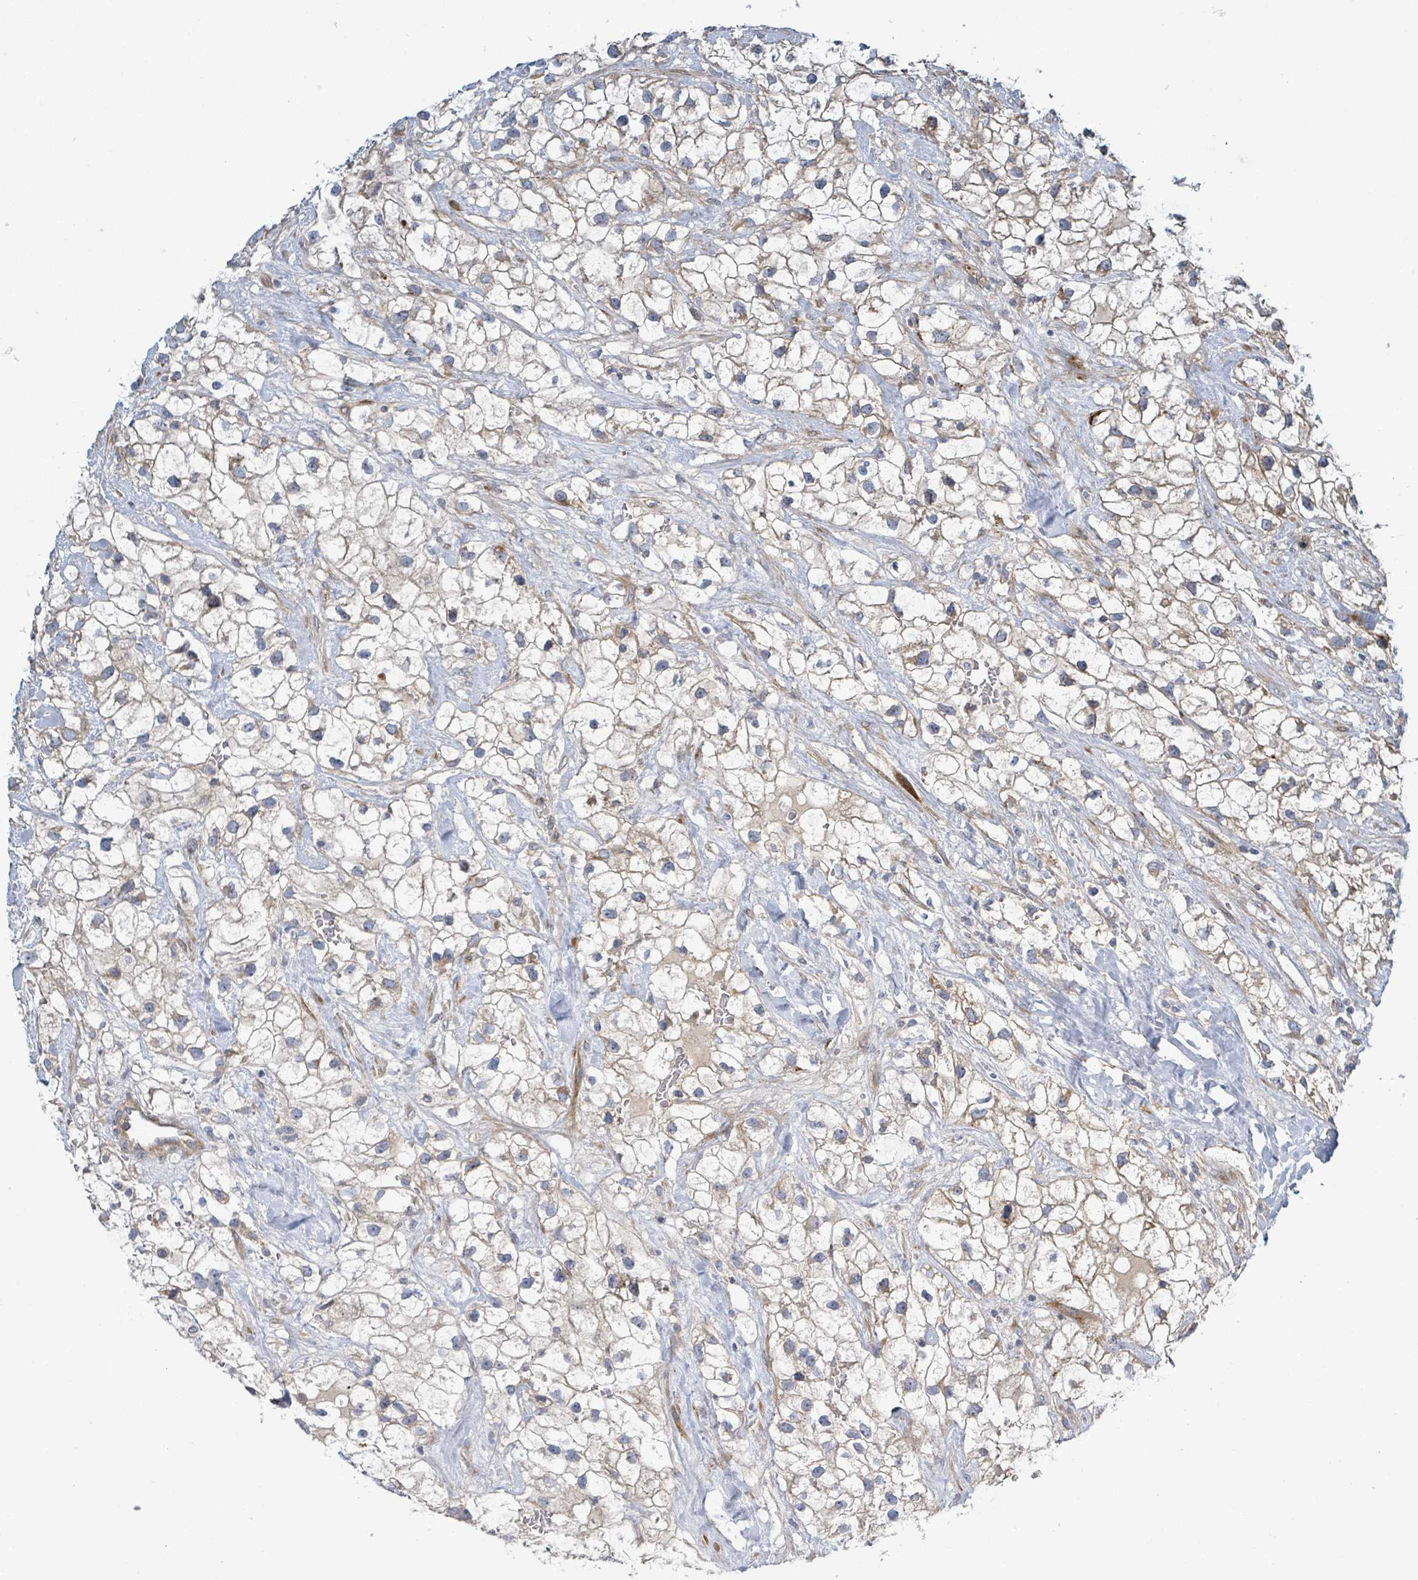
{"staining": {"intensity": "weak", "quantity": "<25%", "location": "cytoplasmic/membranous"}, "tissue": "renal cancer", "cell_type": "Tumor cells", "image_type": "cancer", "snomed": [{"axis": "morphology", "description": "Adenocarcinoma, NOS"}, {"axis": "topography", "description": "Kidney"}], "caption": "There is no significant expression in tumor cells of renal cancer (adenocarcinoma).", "gene": "CFAP210", "patient": {"sex": "male", "age": 59}}